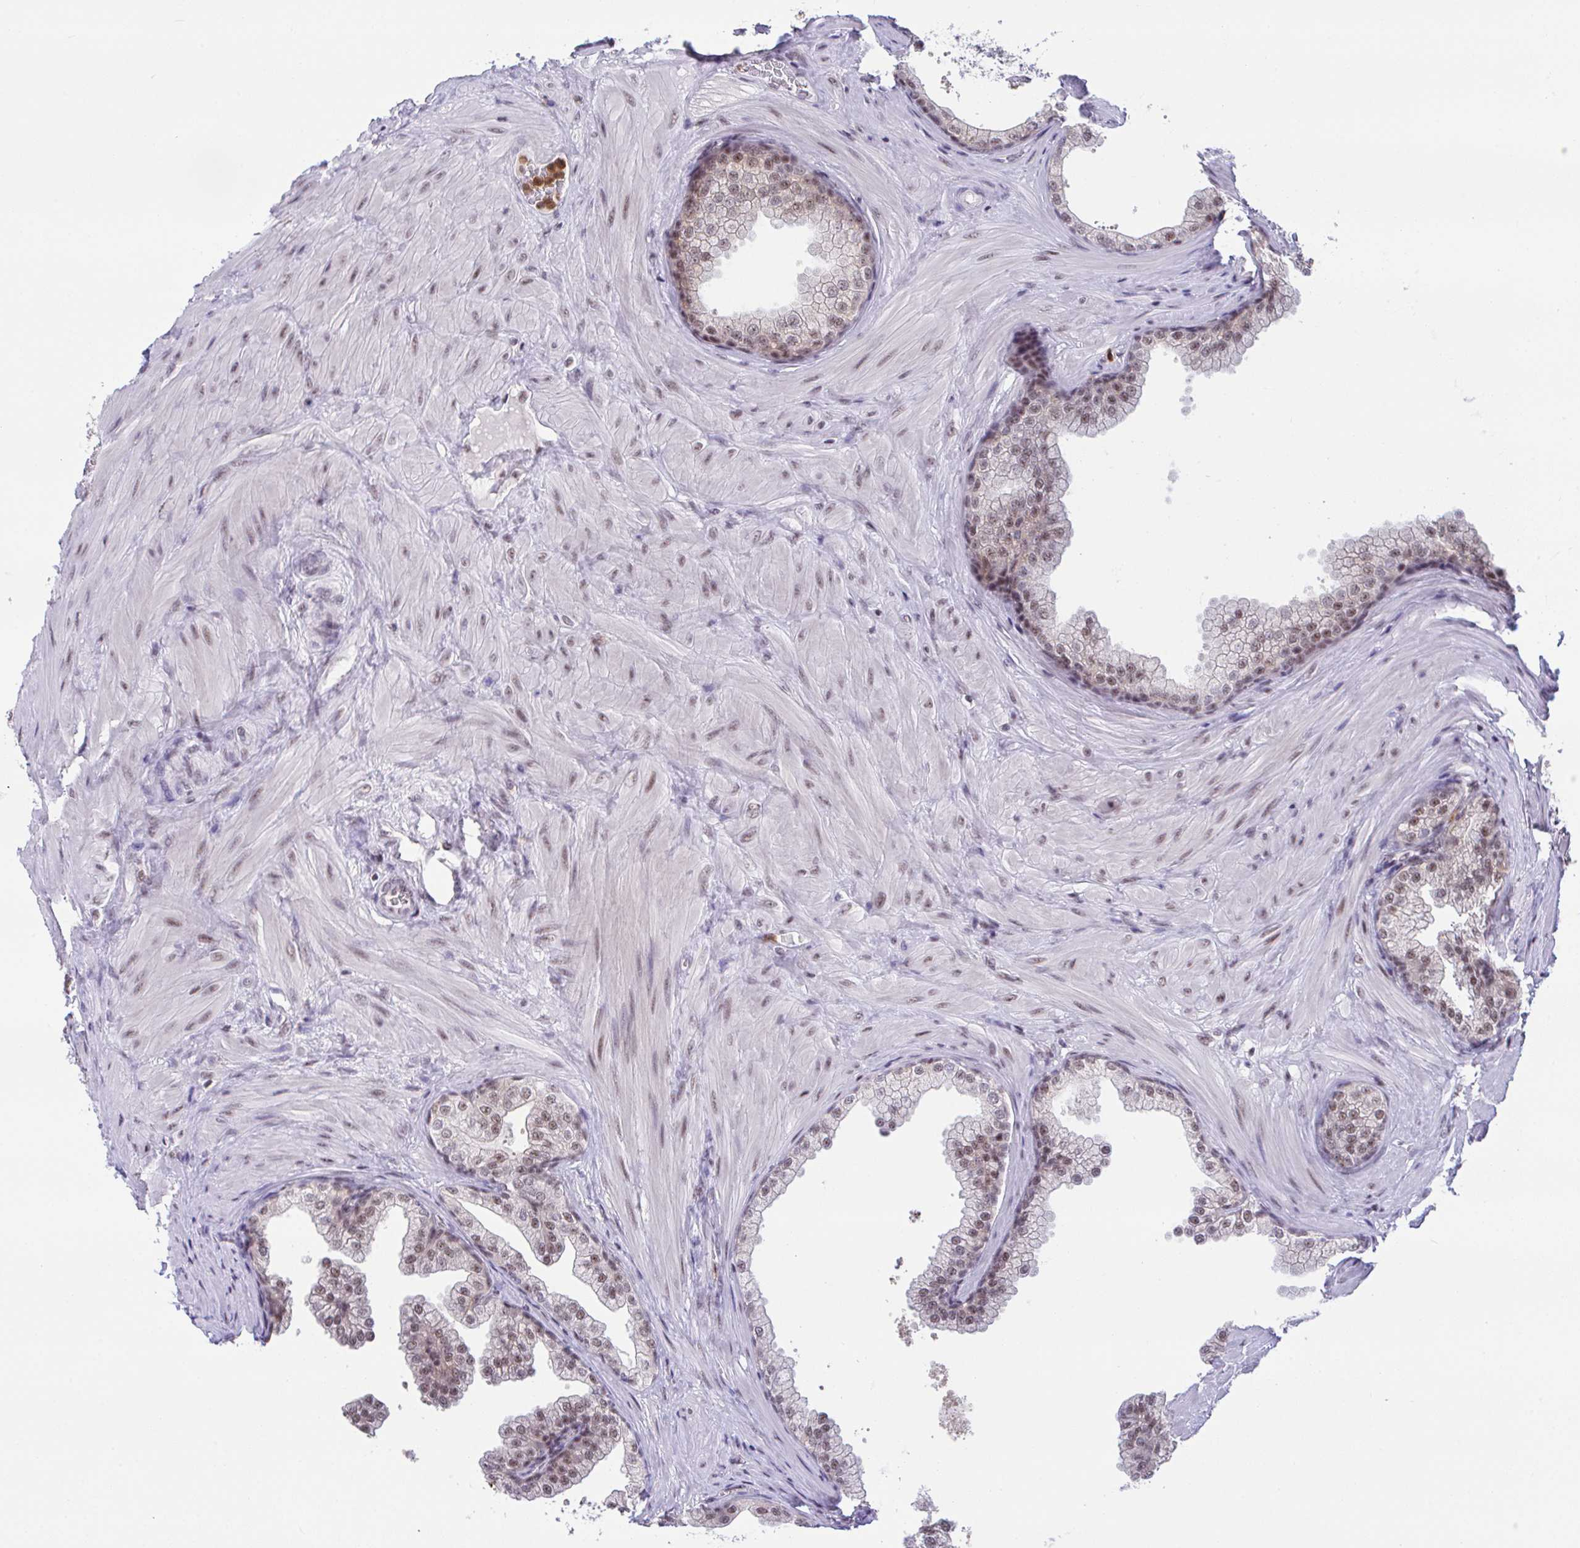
{"staining": {"intensity": "moderate", "quantity": ">75%", "location": "nuclear"}, "tissue": "prostate", "cell_type": "Glandular cells", "image_type": "normal", "snomed": [{"axis": "morphology", "description": "Normal tissue, NOS"}, {"axis": "topography", "description": "Prostate"}], "caption": "Glandular cells reveal medium levels of moderate nuclear positivity in about >75% of cells in normal human prostate. The staining was performed using DAB (3,3'-diaminobenzidine) to visualize the protein expression in brown, while the nuclei were stained in blue with hematoxylin (Magnification: 20x).", "gene": "OR6K3", "patient": {"sex": "male", "age": 37}}